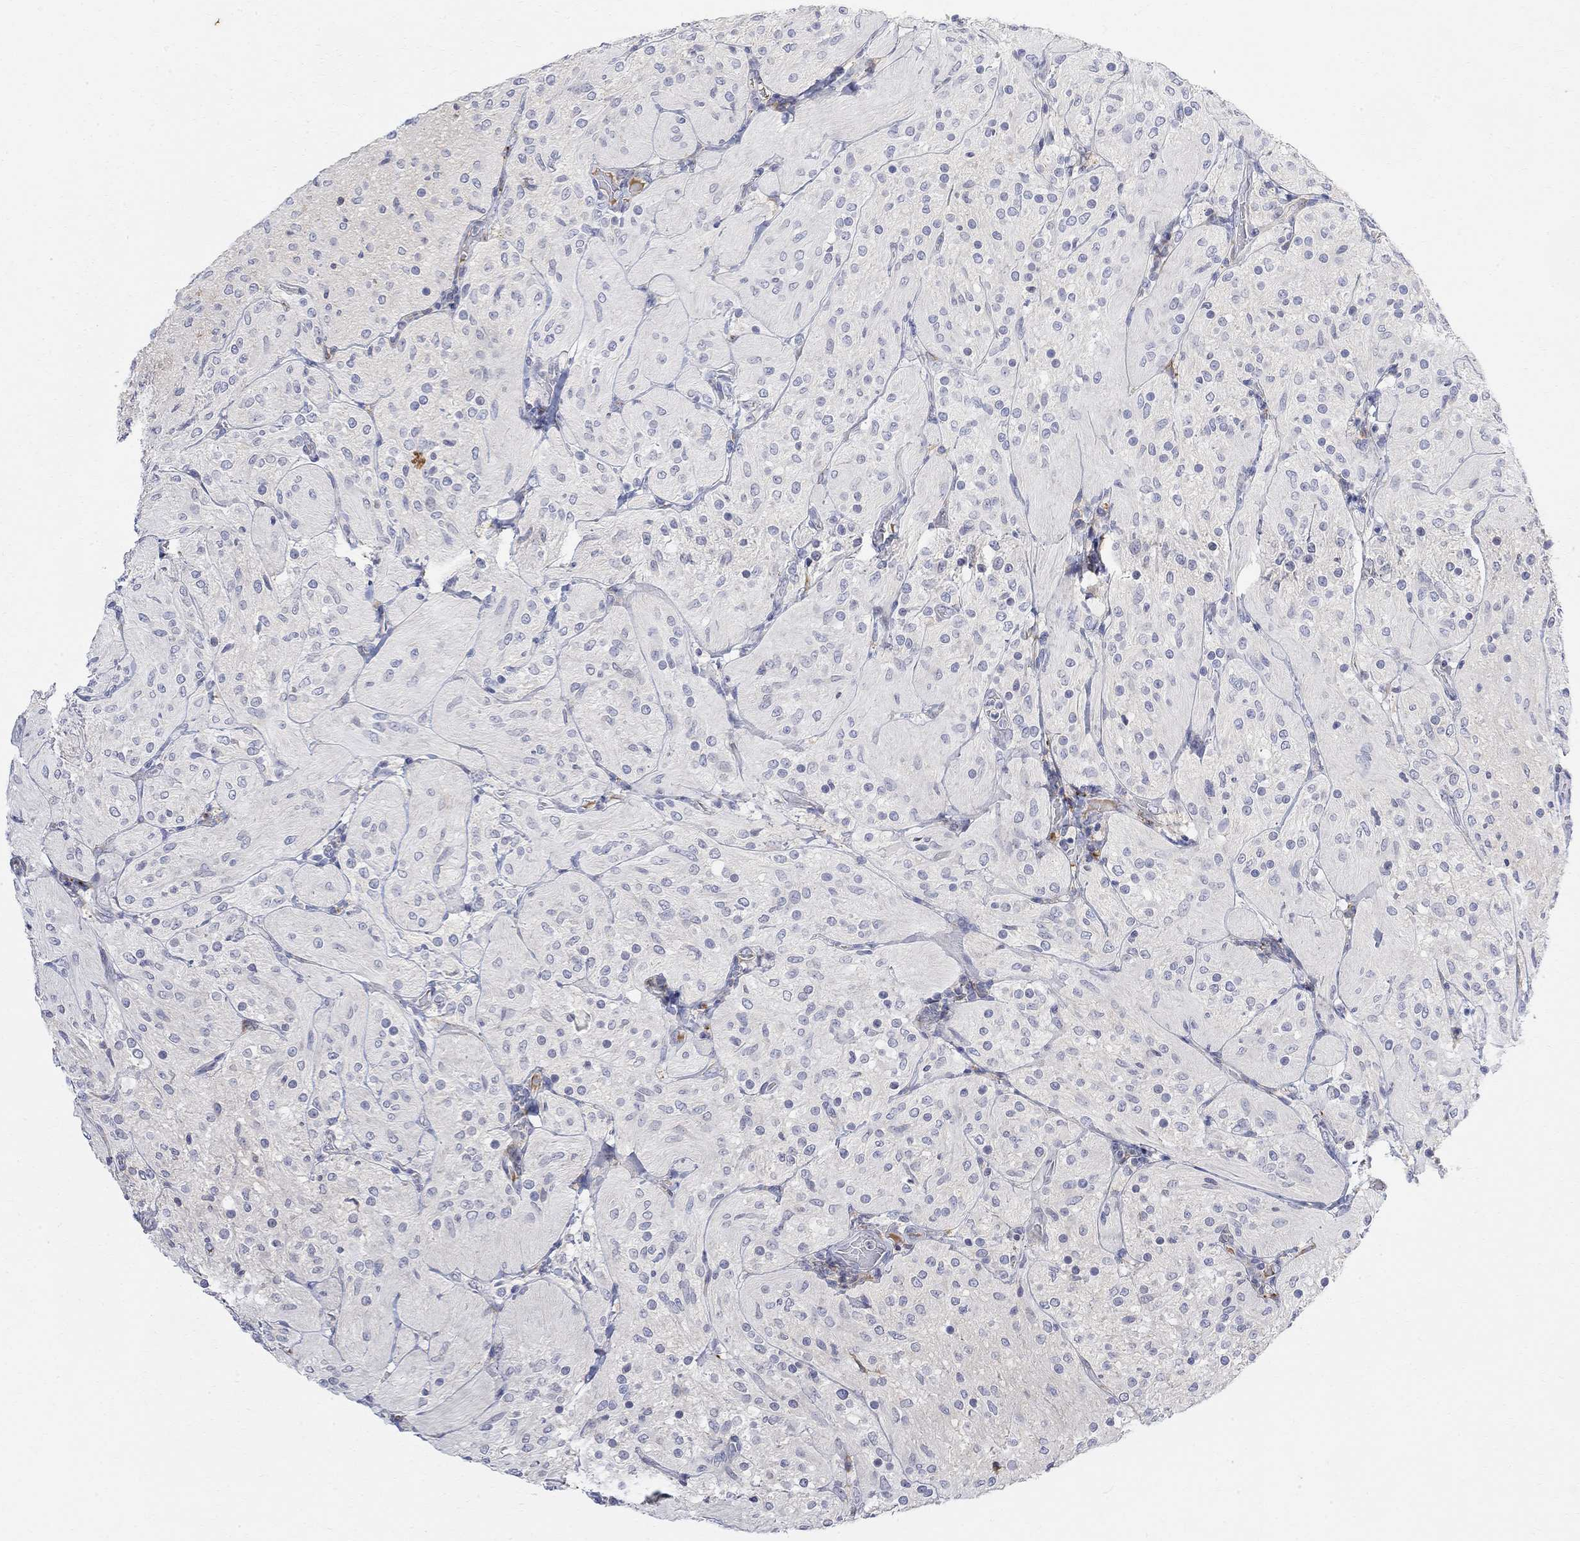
{"staining": {"intensity": "negative", "quantity": "none", "location": "none"}, "tissue": "glioma", "cell_type": "Tumor cells", "image_type": "cancer", "snomed": [{"axis": "morphology", "description": "Glioma, malignant, Low grade"}, {"axis": "topography", "description": "Brain"}], "caption": "Malignant glioma (low-grade) was stained to show a protein in brown. There is no significant expression in tumor cells.", "gene": "FNDC5", "patient": {"sex": "male", "age": 3}}